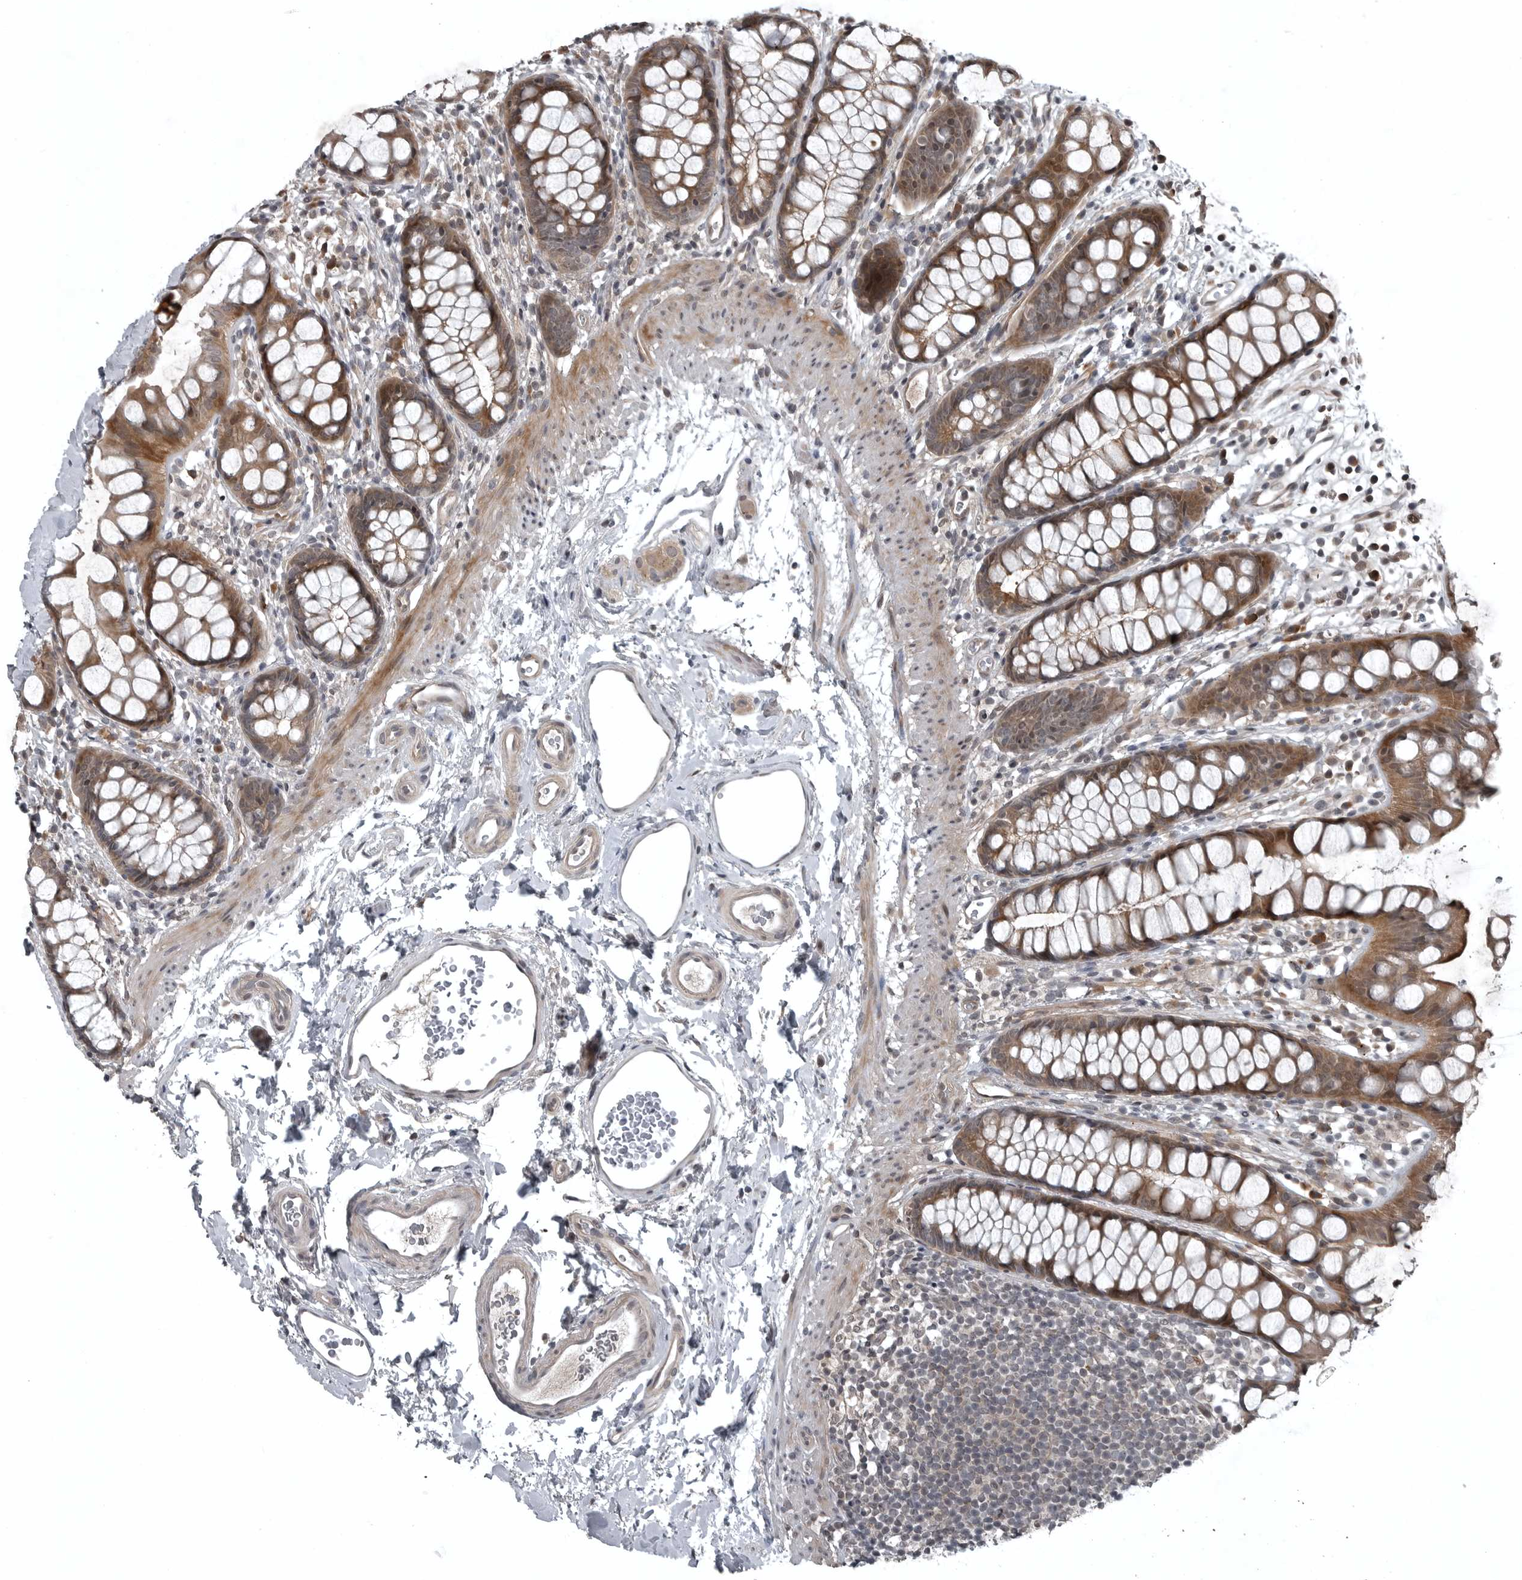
{"staining": {"intensity": "moderate", "quantity": ">75%", "location": "cytoplasmic/membranous,nuclear"}, "tissue": "rectum", "cell_type": "Glandular cells", "image_type": "normal", "snomed": [{"axis": "morphology", "description": "Normal tissue, NOS"}, {"axis": "topography", "description": "Rectum"}], "caption": "Immunohistochemical staining of unremarkable rectum demonstrates >75% levels of moderate cytoplasmic/membranous,nuclear protein positivity in approximately >75% of glandular cells.", "gene": "GAK", "patient": {"sex": "female", "age": 65}}